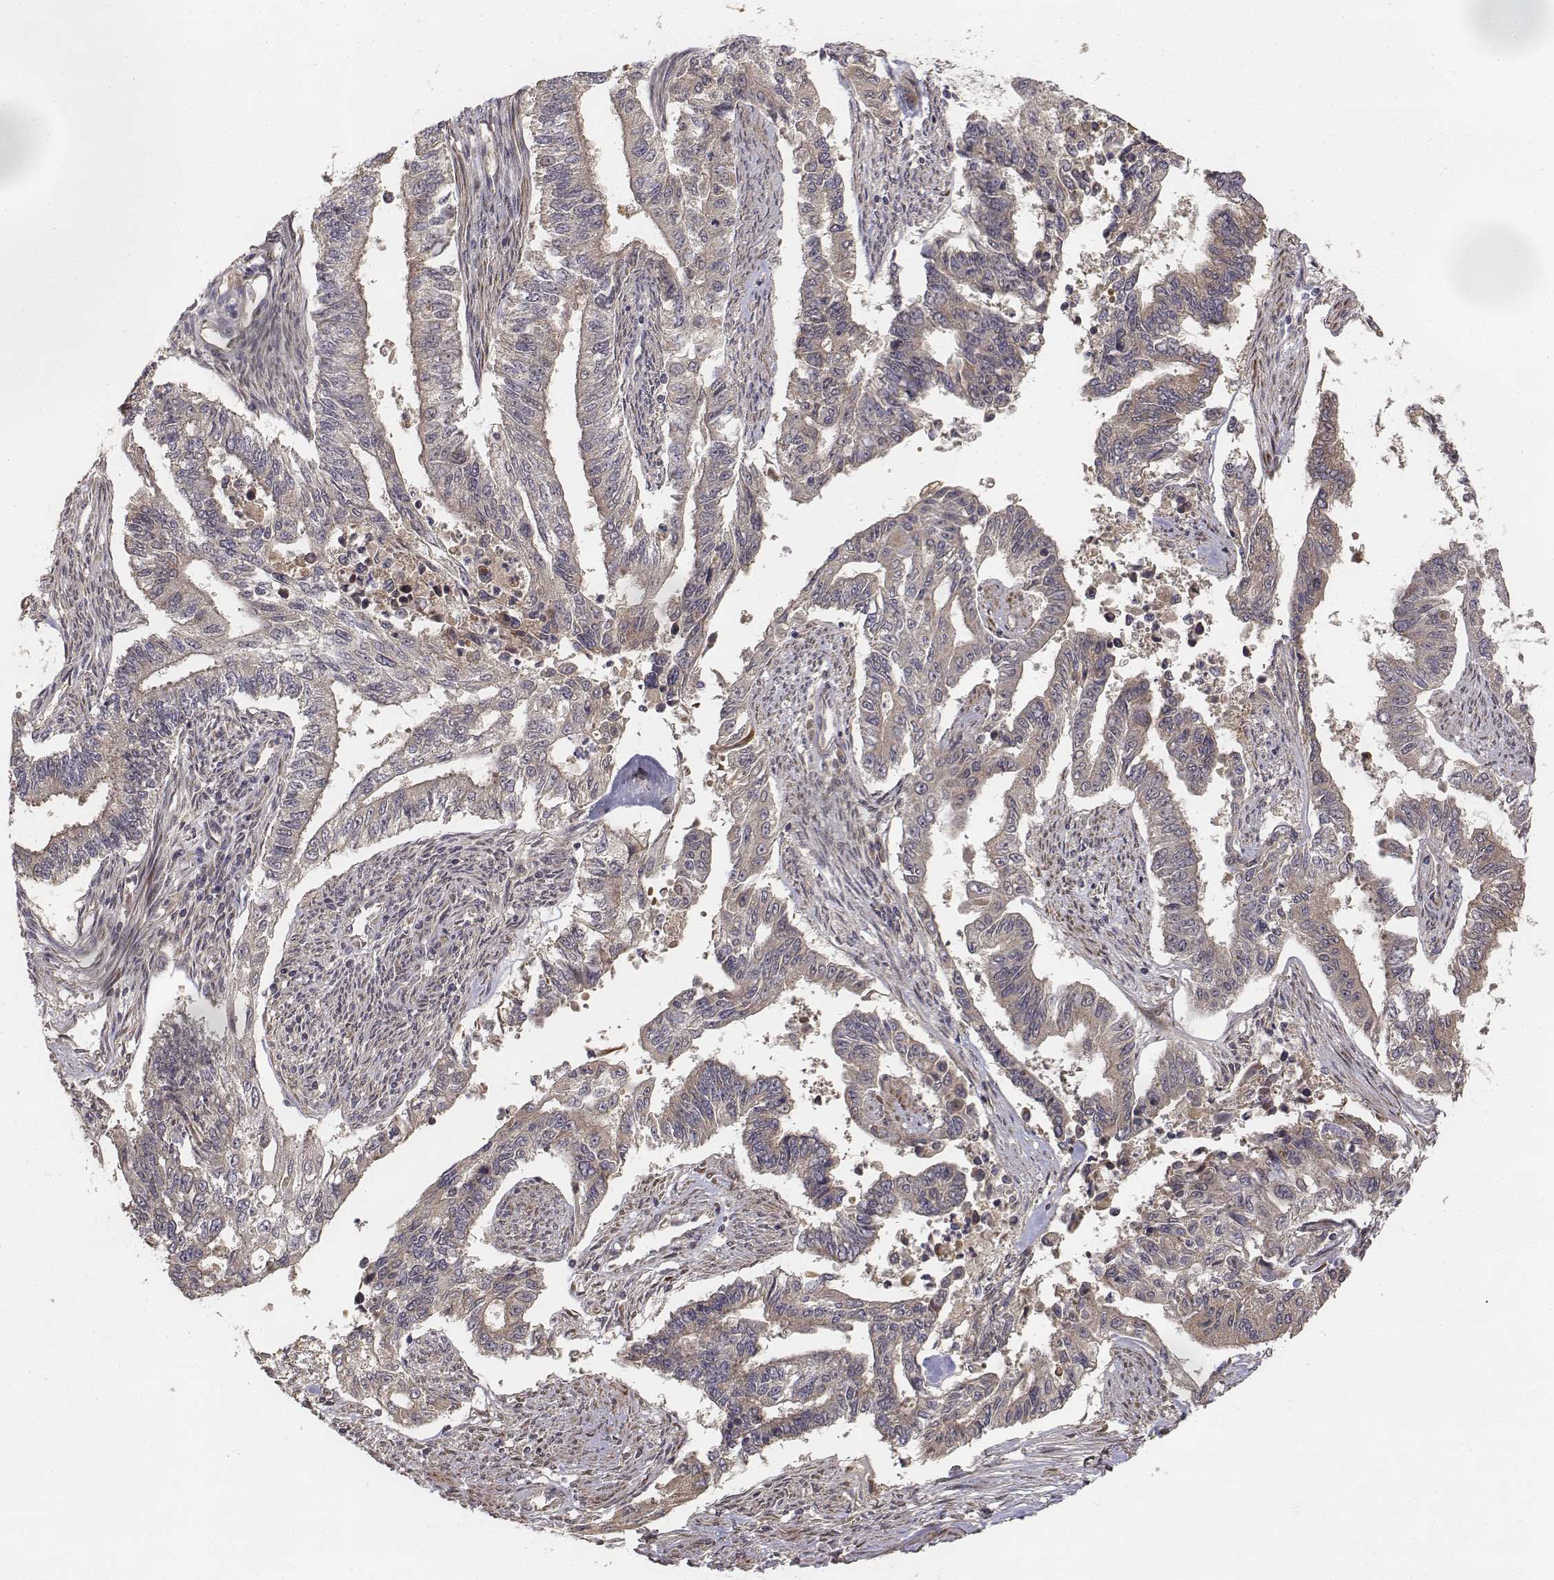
{"staining": {"intensity": "weak", "quantity": "25%-75%", "location": "cytoplasmic/membranous"}, "tissue": "endometrial cancer", "cell_type": "Tumor cells", "image_type": "cancer", "snomed": [{"axis": "morphology", "description": "Adenocarcinoma, NOS"}, {"axis": "topography", "description": "Uterus"}], "caption": "Immunohistochemistry image of neoplastic tissue: endometrial cancer stained using immunohistochemistry (IHC) displays low levels of weak protein expression localized specifically in the cytoplasmic/membranous of tumor cells, appearing as a cytoplasmic/membranous brown color.", "gene": "FBXO21", "patient": {"sex": "female", "age": 59}}